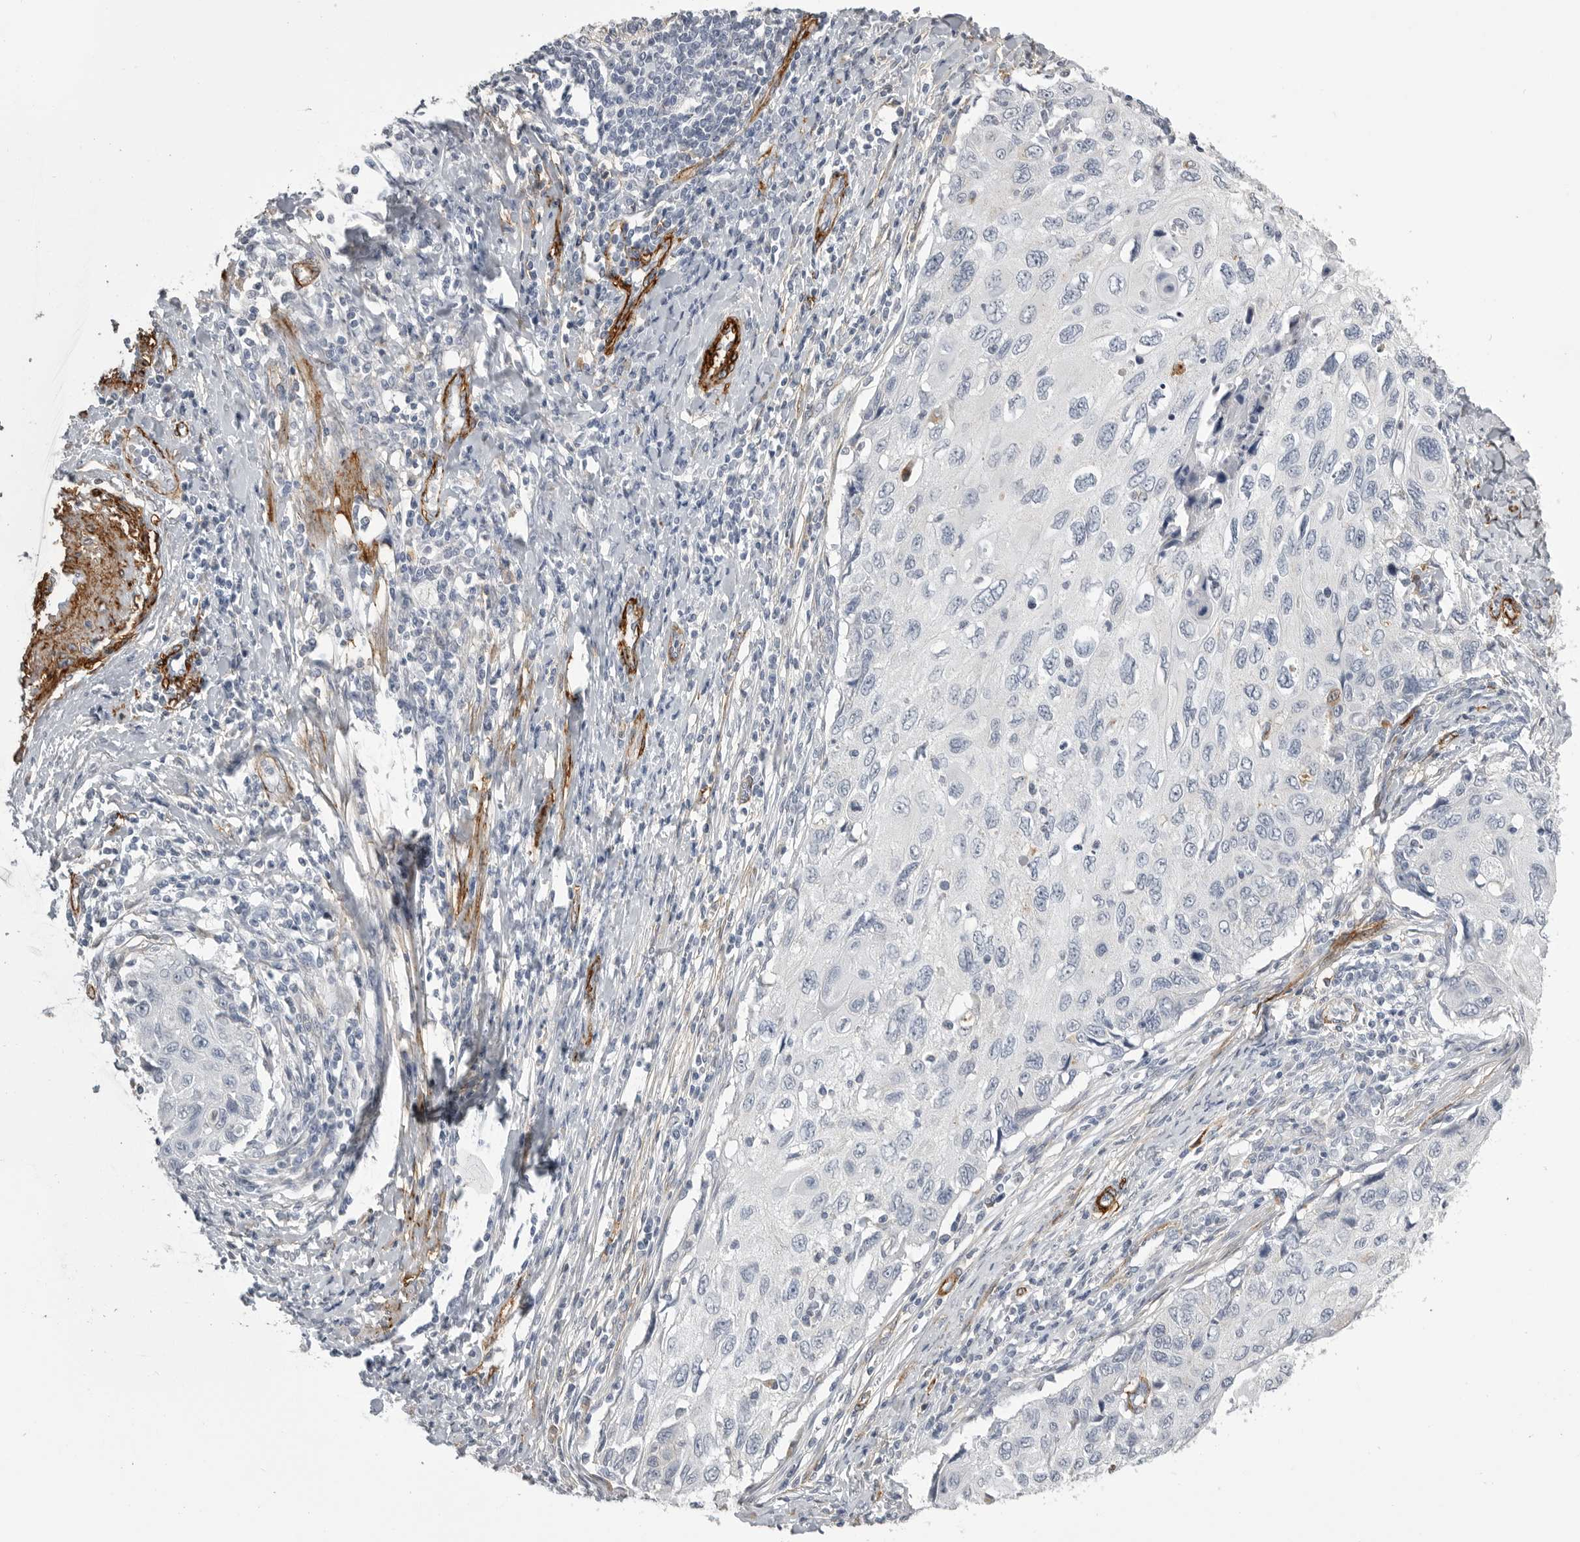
{"staining": {"intensity": "negative", "quantity": "none", "location": "none"}, "tissue": "cervical cancer", "cell_type": "Tumor cells", "image_type": "cancer", "snomed": [{"axis": "morphology", "description": "Squamous cell carcinoma, NOS"}, {"axis": "topography", "description": "Cervix"}], "caption": "A high-resolution image shows immunohistochemistry staining of cervical cancer, which exhibits no significant staining in tumor cells.", "gene": "AOC3", "patient": {"sex": "female", "age": 70}}